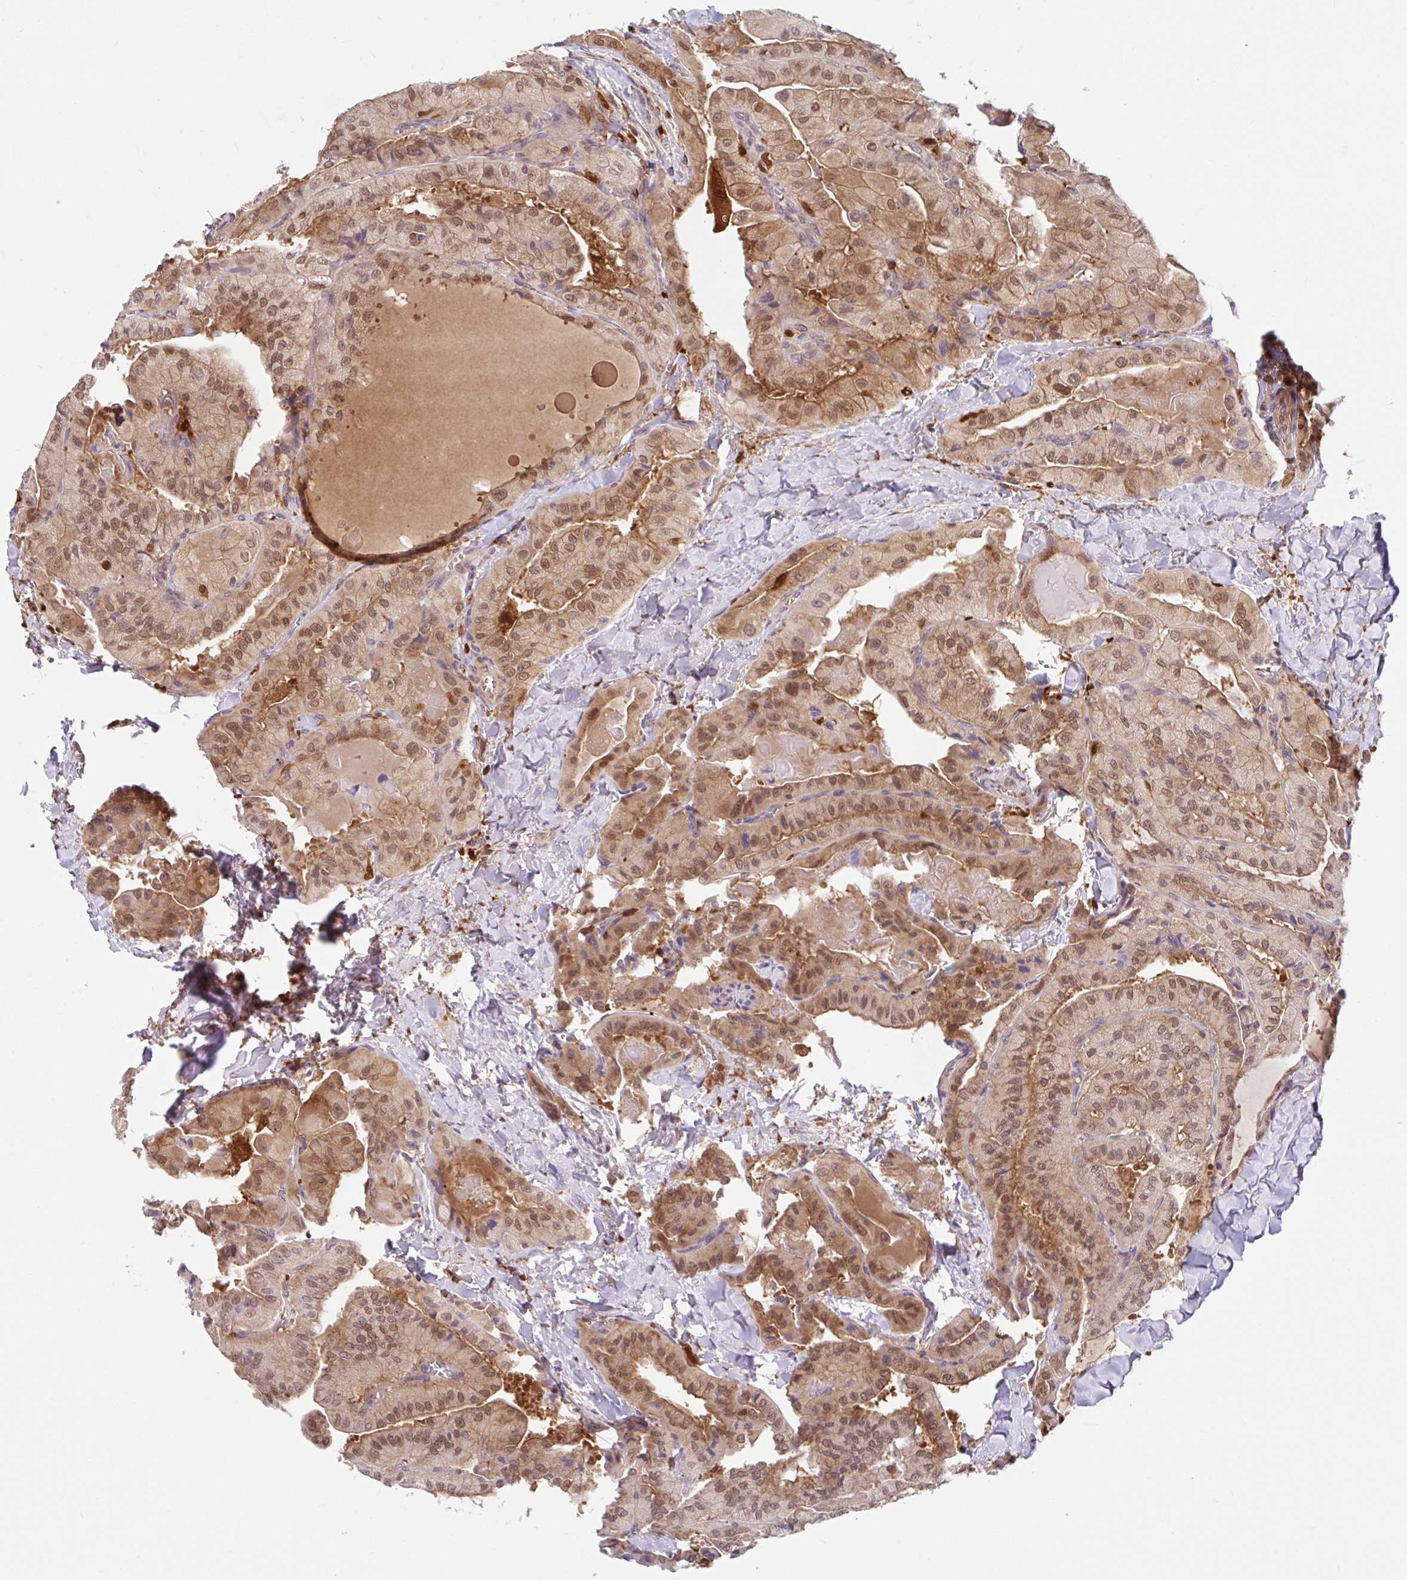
{"staining": {"intensity": "moderate", "quantity": ">75%", "location": "nuclear"}, "tissue": "thyroid cancer", "cell_type": "Tumor cells", "image_type": "cancer", "snomed": [{"axis": "morphology", "description": "Normal tissue, NOS"}, {"axis": "morphology", "description": "Papillary adenocarcinoma, NOS"}, {"axis": "topography", "description": "Thyroid gland"}], "caption": "Thyroid cancer stained with a brown dye exhibits moderate nuclear positive positivity in approximately >75% of tumor cells.", "gene": "BLVRA", "patient": {"sex": "female", "age": 59}}